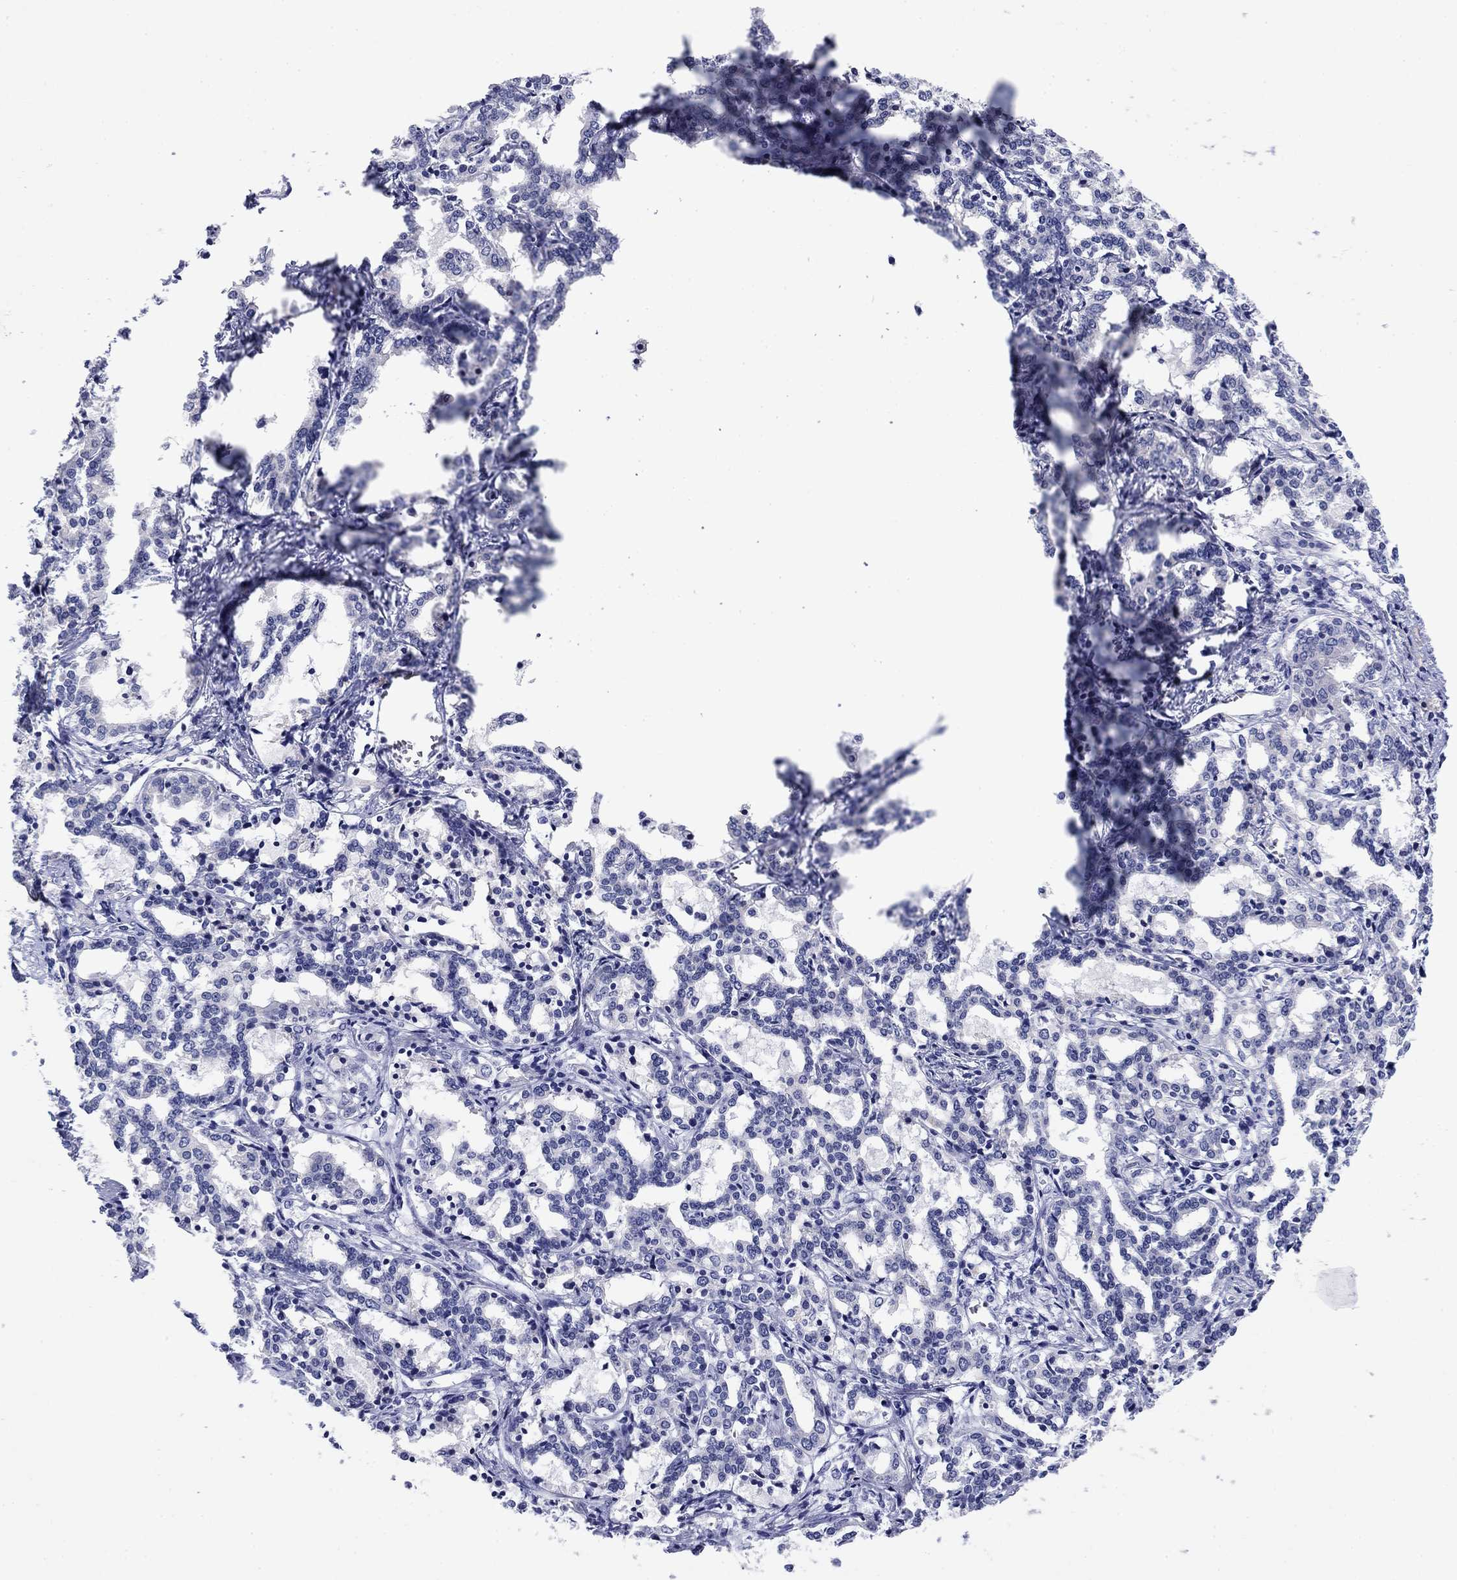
{"staining": {"intensity": "negative", "quantity": "none", "location": "none"}, "tissue": "liver cancer", "cell_type": "Tumor cells", "image_type": "cancer", "snomed": [{"axis": "morphology", "description": "Cholangiocarcinoma"}, {"axis": "topography", "description": "Liver"}], "caption": "A histopathology image of human liver cancer is negative for staining in tumor cells.", "gene": "PRKCG", "patient": {"sex": "female", "age": 47}}